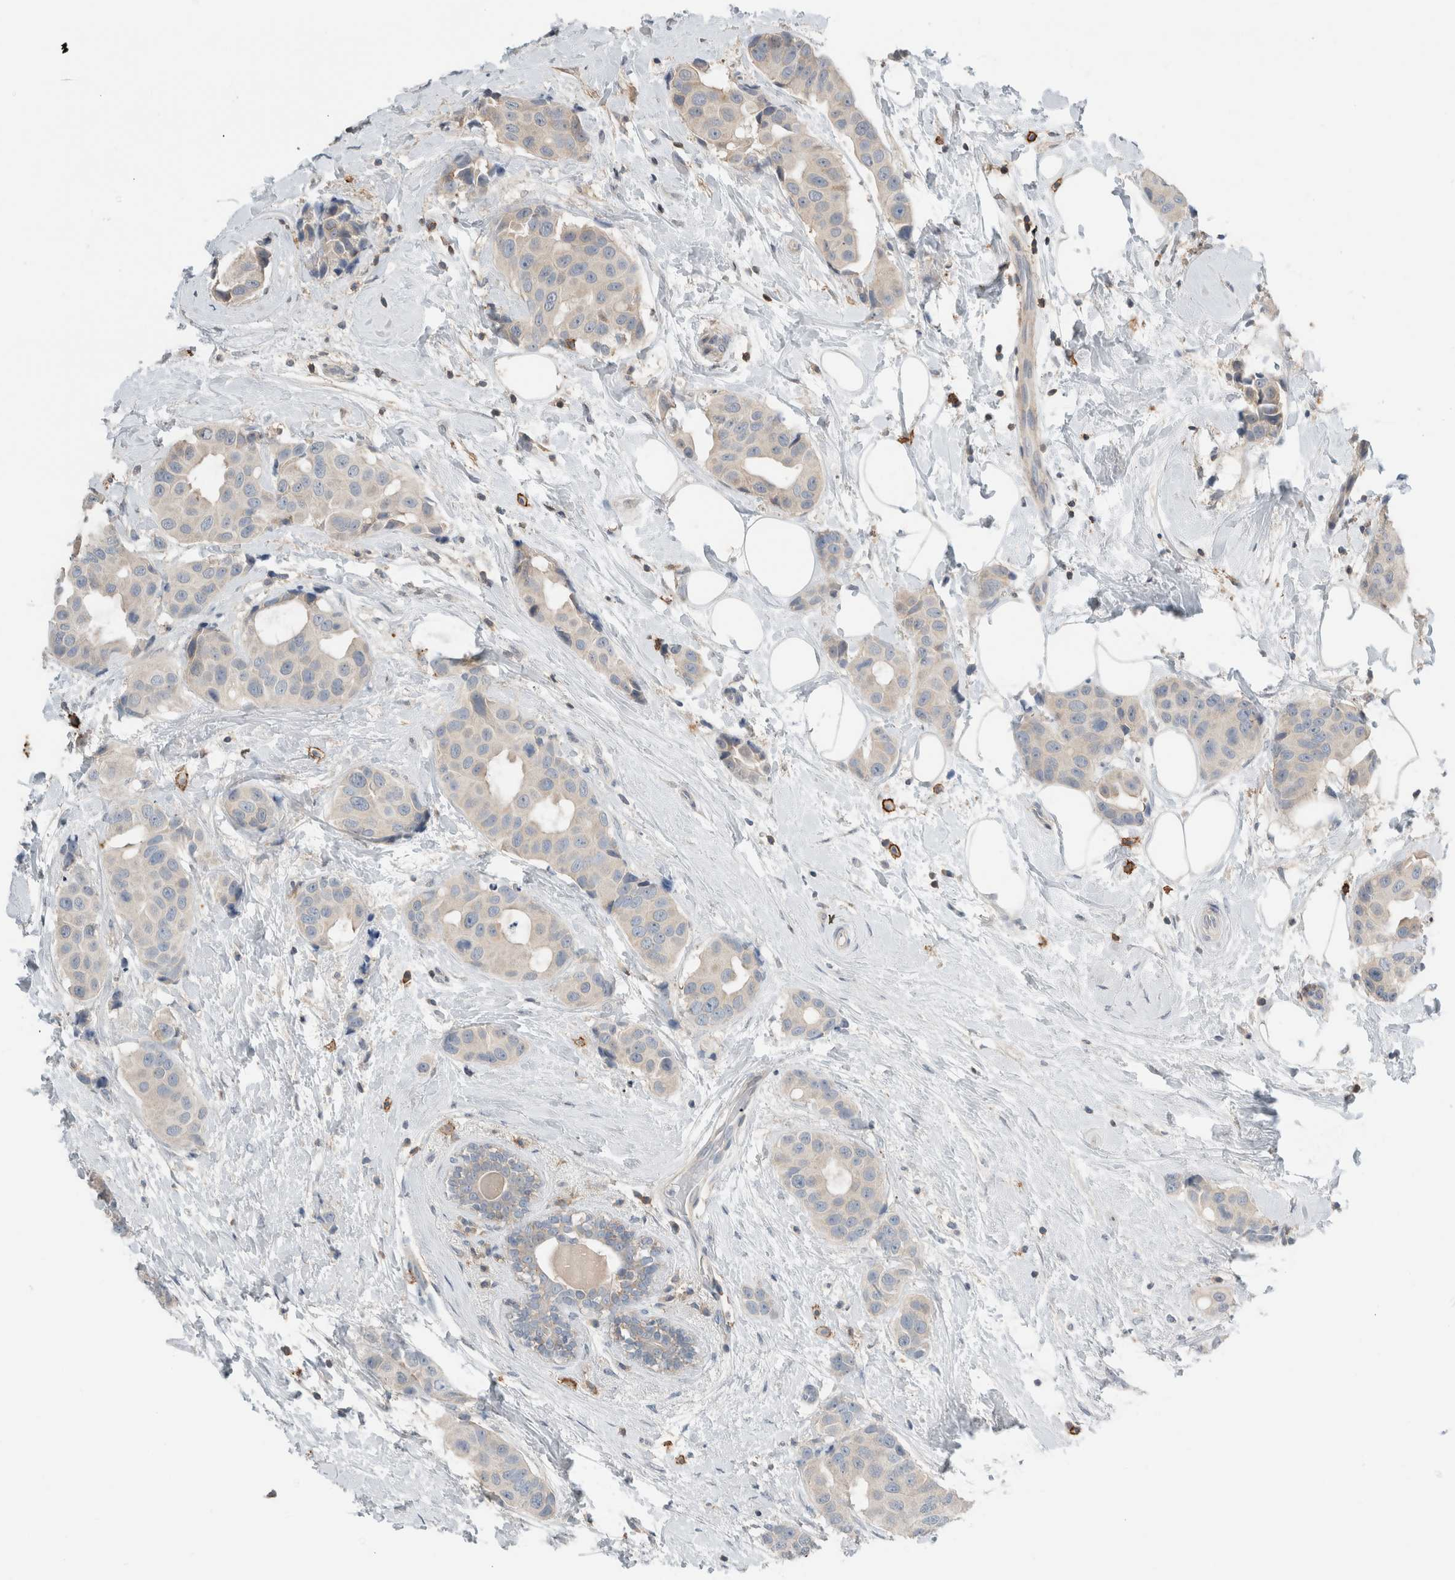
{"staining": {"intensity": "negative", "quantity": "none", "location": "none"}, "tissue": "breast cancer", "cell_type": "Tumor cells", "image_type": "cancer", "snomed": [{"axis": "morphology", "description": "Normal tissue, NOS"}, {"axis": "morphology", "description": "Duct carcinoma"}, {"axis": "topography", "description": "Breast"}], "caption": "An IHC histopathology image of breast invasive ductal carcinoma is shown. There is no staining in tumor cells of breast invasive ductal carcinoma. (DAB (3,3'-diaminobenzidine) immunohistochemistry with hematoxylin counter stain).", "gene": "ERCC6L2", "patient": {"sex": "female", "age": 39}}